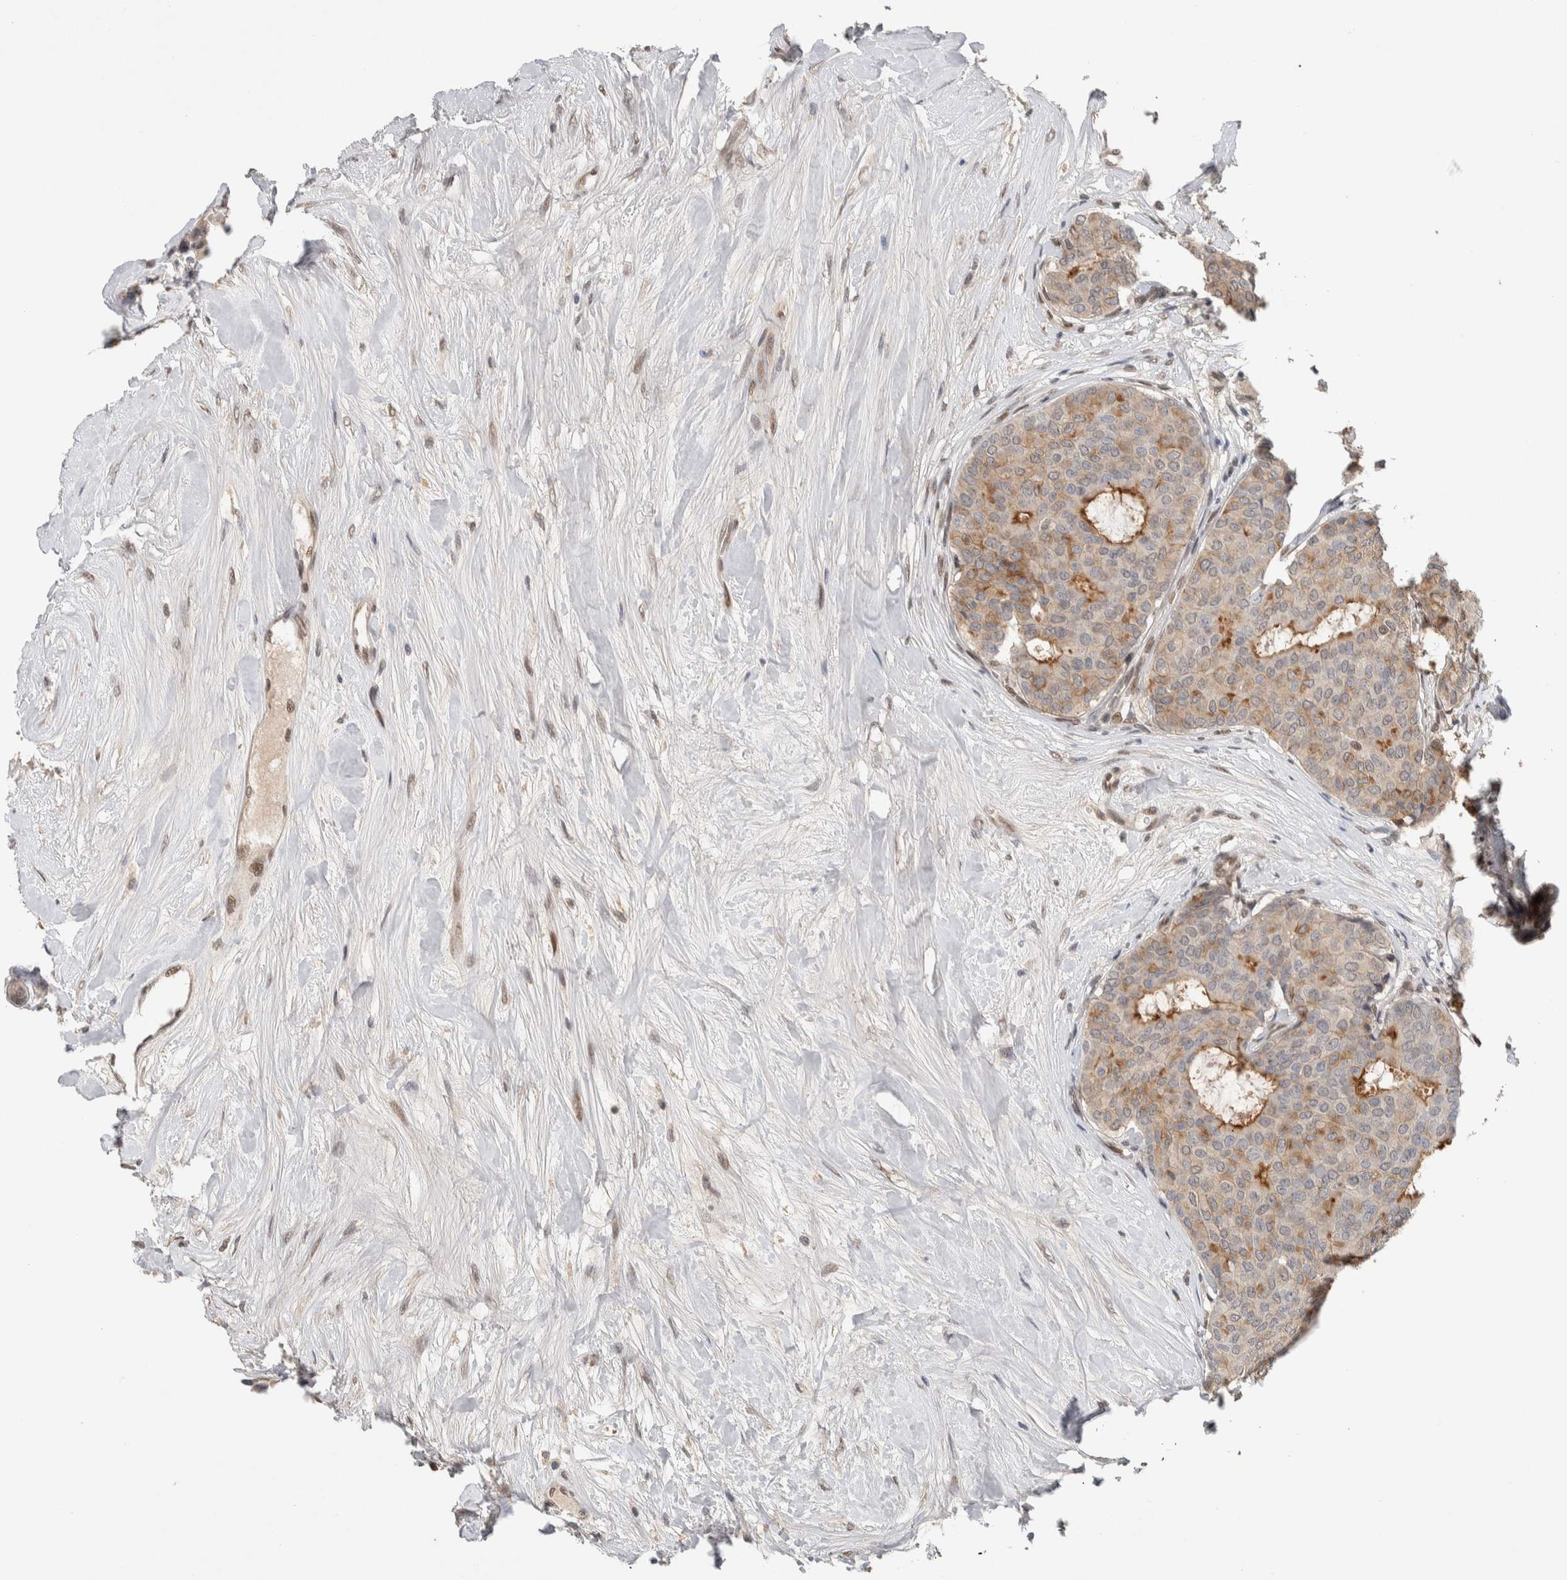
{"staining": {"intensity": "weak", "quantity": ">75%", "location": "cytoplasmic/membranous"}, "tissue": "breast cancer", "cell_type": "Tumor cells", "image_type": "cancer", "snomed": [{"axis": "morphology", "description": "Duct carcinoma"}, {"axis": "topography", "description": "Breast"}], "caption": "The histopathology image displays staining of breast cancer, revealing weak cytoplasmic/membranous protein positivity (brown color) within tumor cells.", "gene": "CYSRT1", "patient": {"sex": "female", "age": 75}}